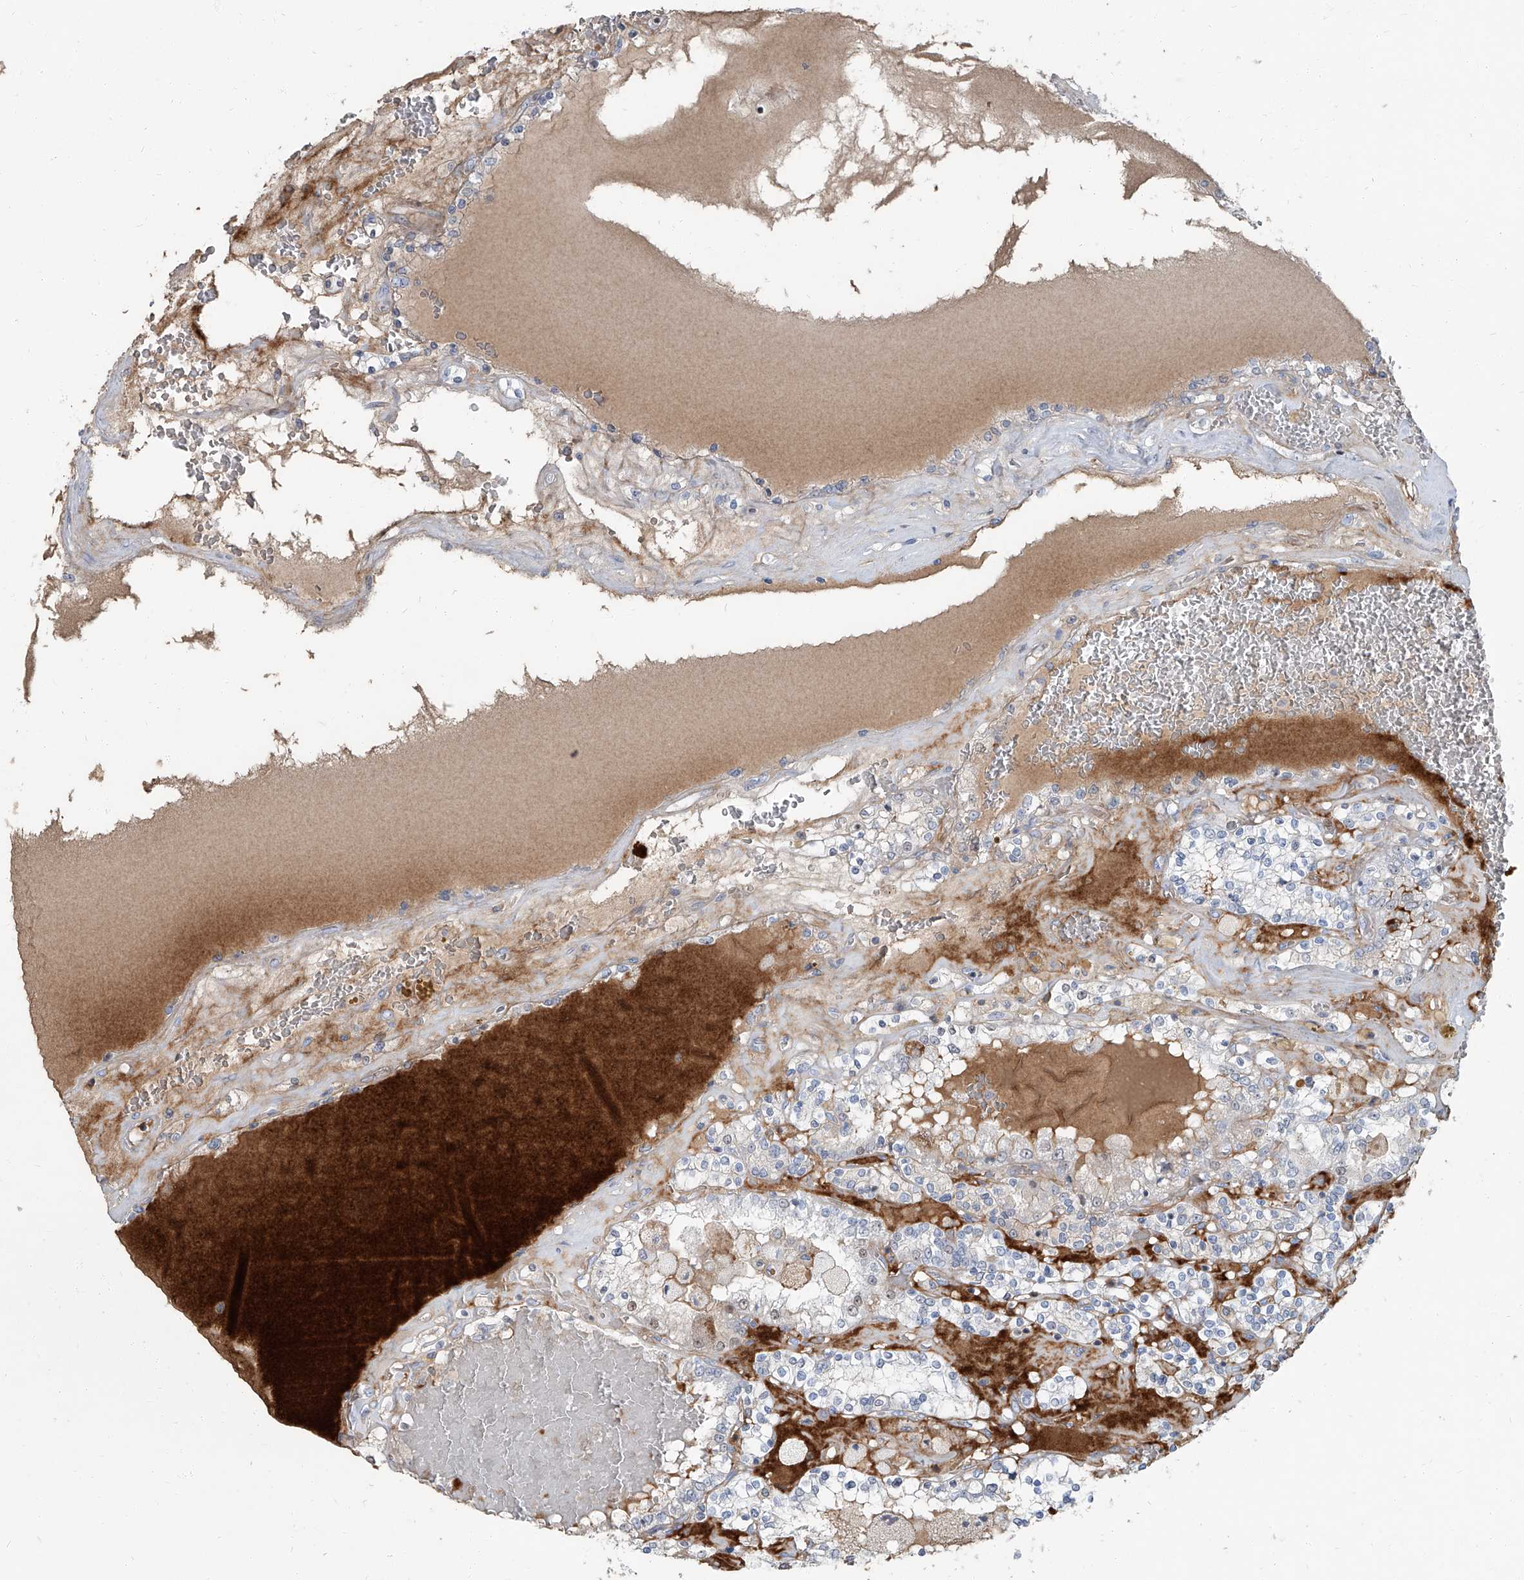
{"staining": {"intensity": "negative", "quantity": "none", "location": "none"}, "tissue": "renal cancer", "cell_type": "Tumor cells", "image_type": "cancer", "snomed": [{"axis": "morphology", "description": "Adenocarcinoma, NOS"}, {"axis": "topography", "description": "Kidney"}], "caption": "The image shows no staining of tumor cells in renal adenocarcinoma.", "gene": "HOXA3", "patient": {"sex": "female", "age": 56}}